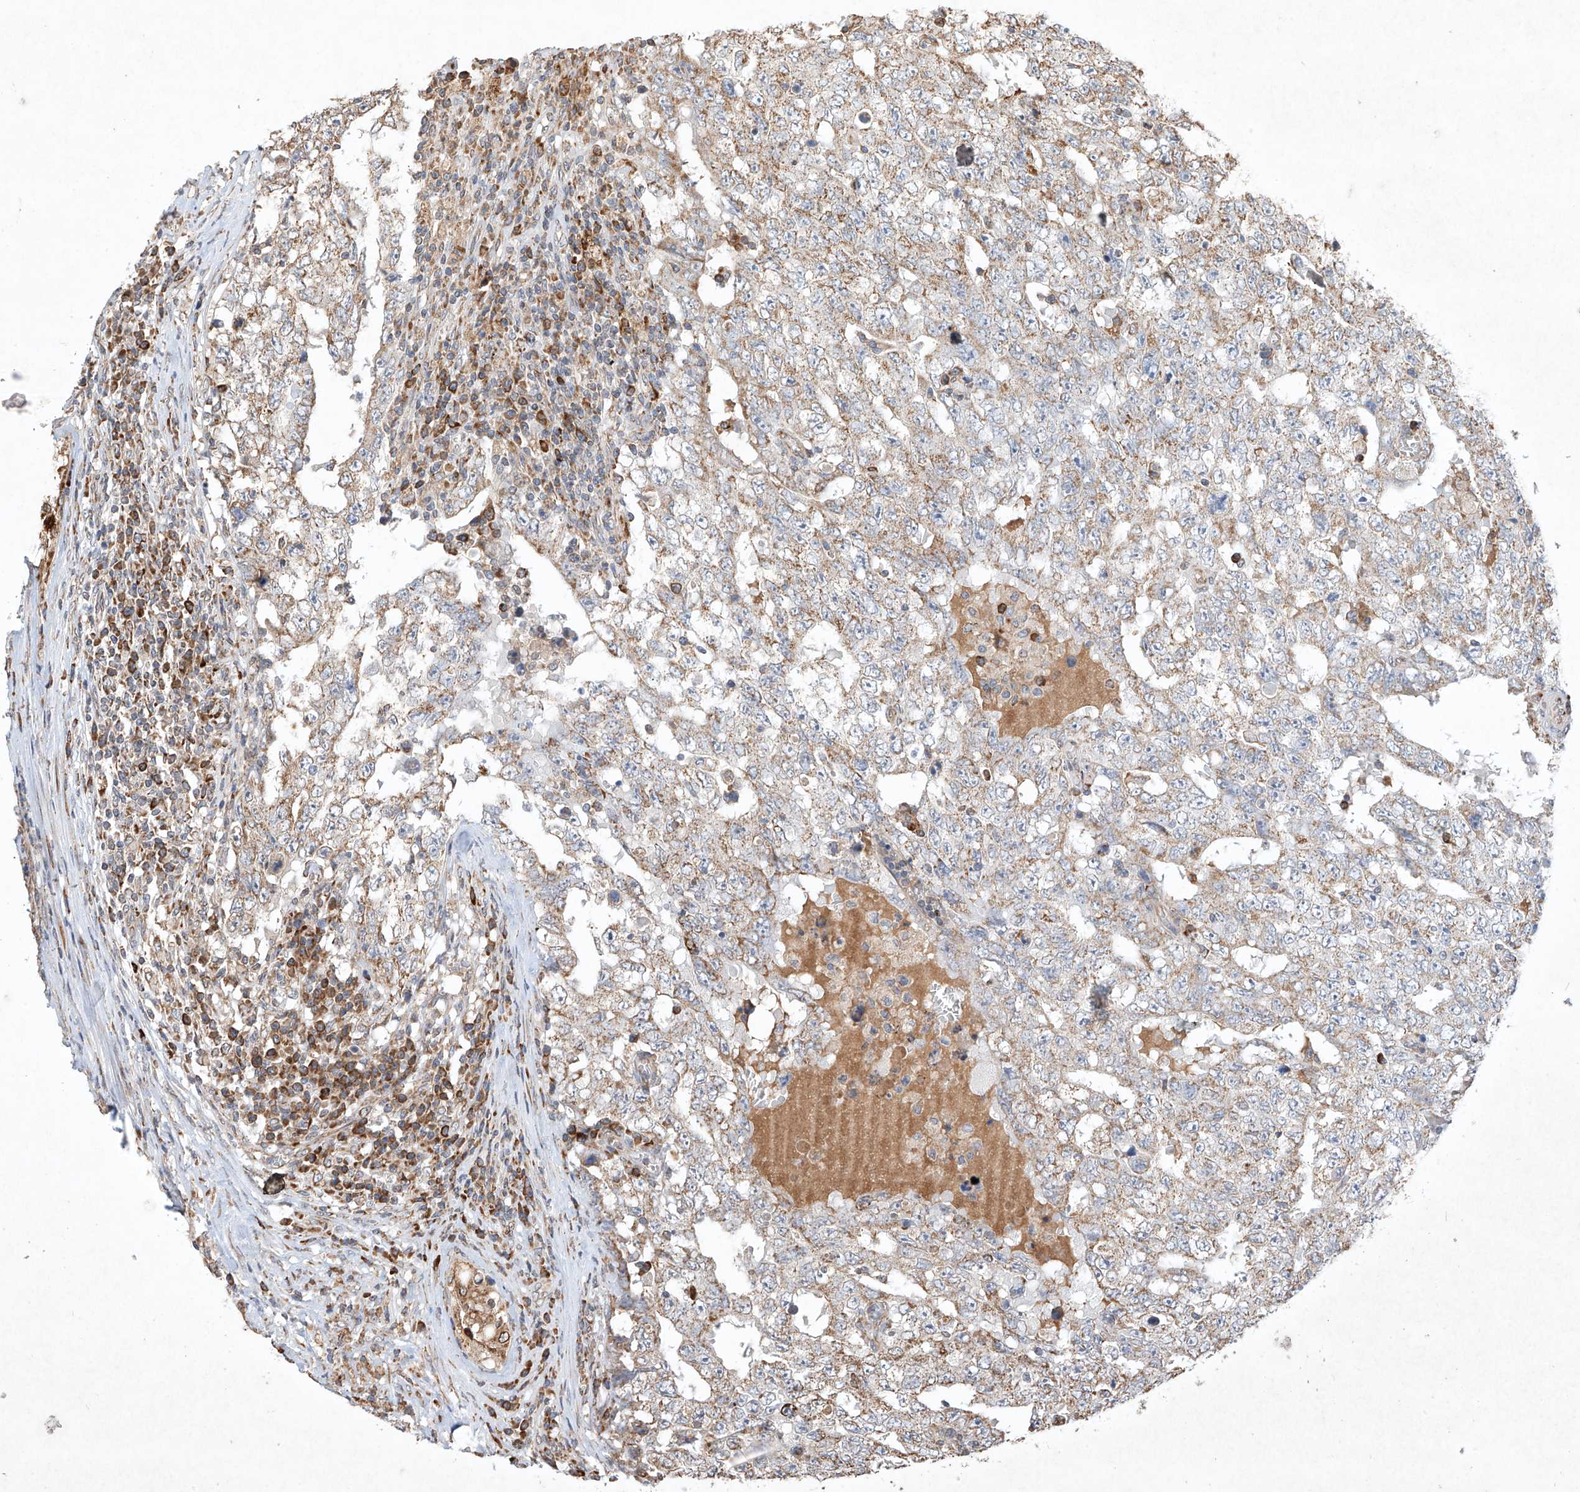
{"staining": {"intensity": "weak", "quantity": ">75%", "location": "cytoplasmic/membranous"}, "tissue": "testis cancer", "cell_type": "Tumor cells", "image_type": "cancer", "snomed": [{"axis": "morphology", "description": "Carcinoma, Embryonal, NOS"}, {"axis": "topography", "description": "Testis"}], "caption": "This image shows immunohistochemistry staining of embryonal carcinoma (testis), with low weak cytoplasmic/membranous staining in about >75% of tumor cells.", "gene": "SEMA3B", "patient": {"sex": "male", "age": 26}}